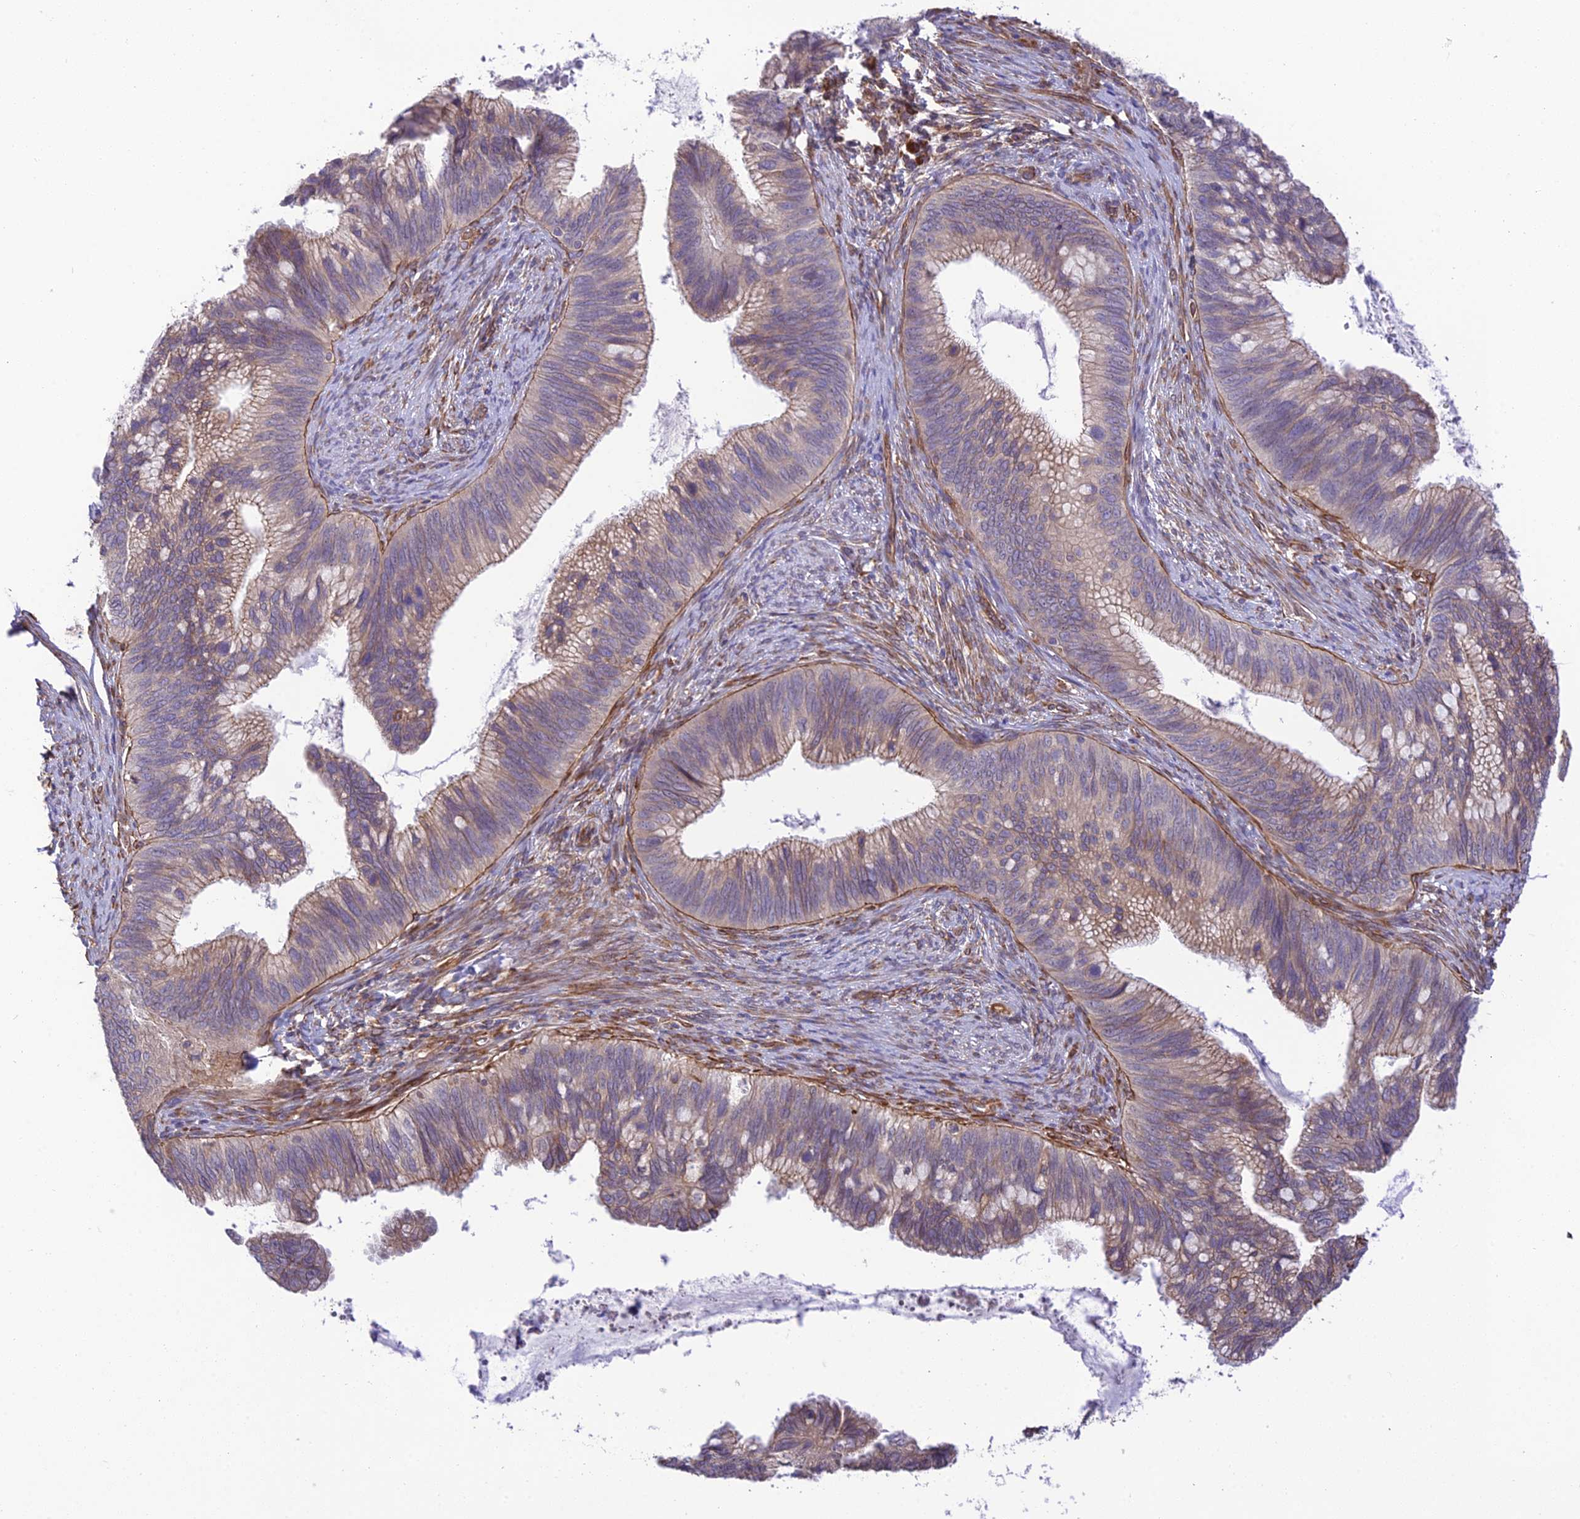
{"staining": {"intensity": "moderate", "quantity": "25%-75%", "location": "cytoplasmic/membranous"}, "tissue": "cervical cancer", "cell_type": "Tumor cells", "image_type": "cancer", "snomed": [{"axis": "morphology", "description": "Adenocarcinoma, NOS"}, {"axis": "topography", "description": "Cervix"}], "caption": "Human cervical cancer stained with a brown dye shows moderate cytoplasmic/membranous positive staining in approximately 25%-75% of tumor cells.", "gene": "EXOC3L4", "patient": {"sex": "female", "age": 42}}